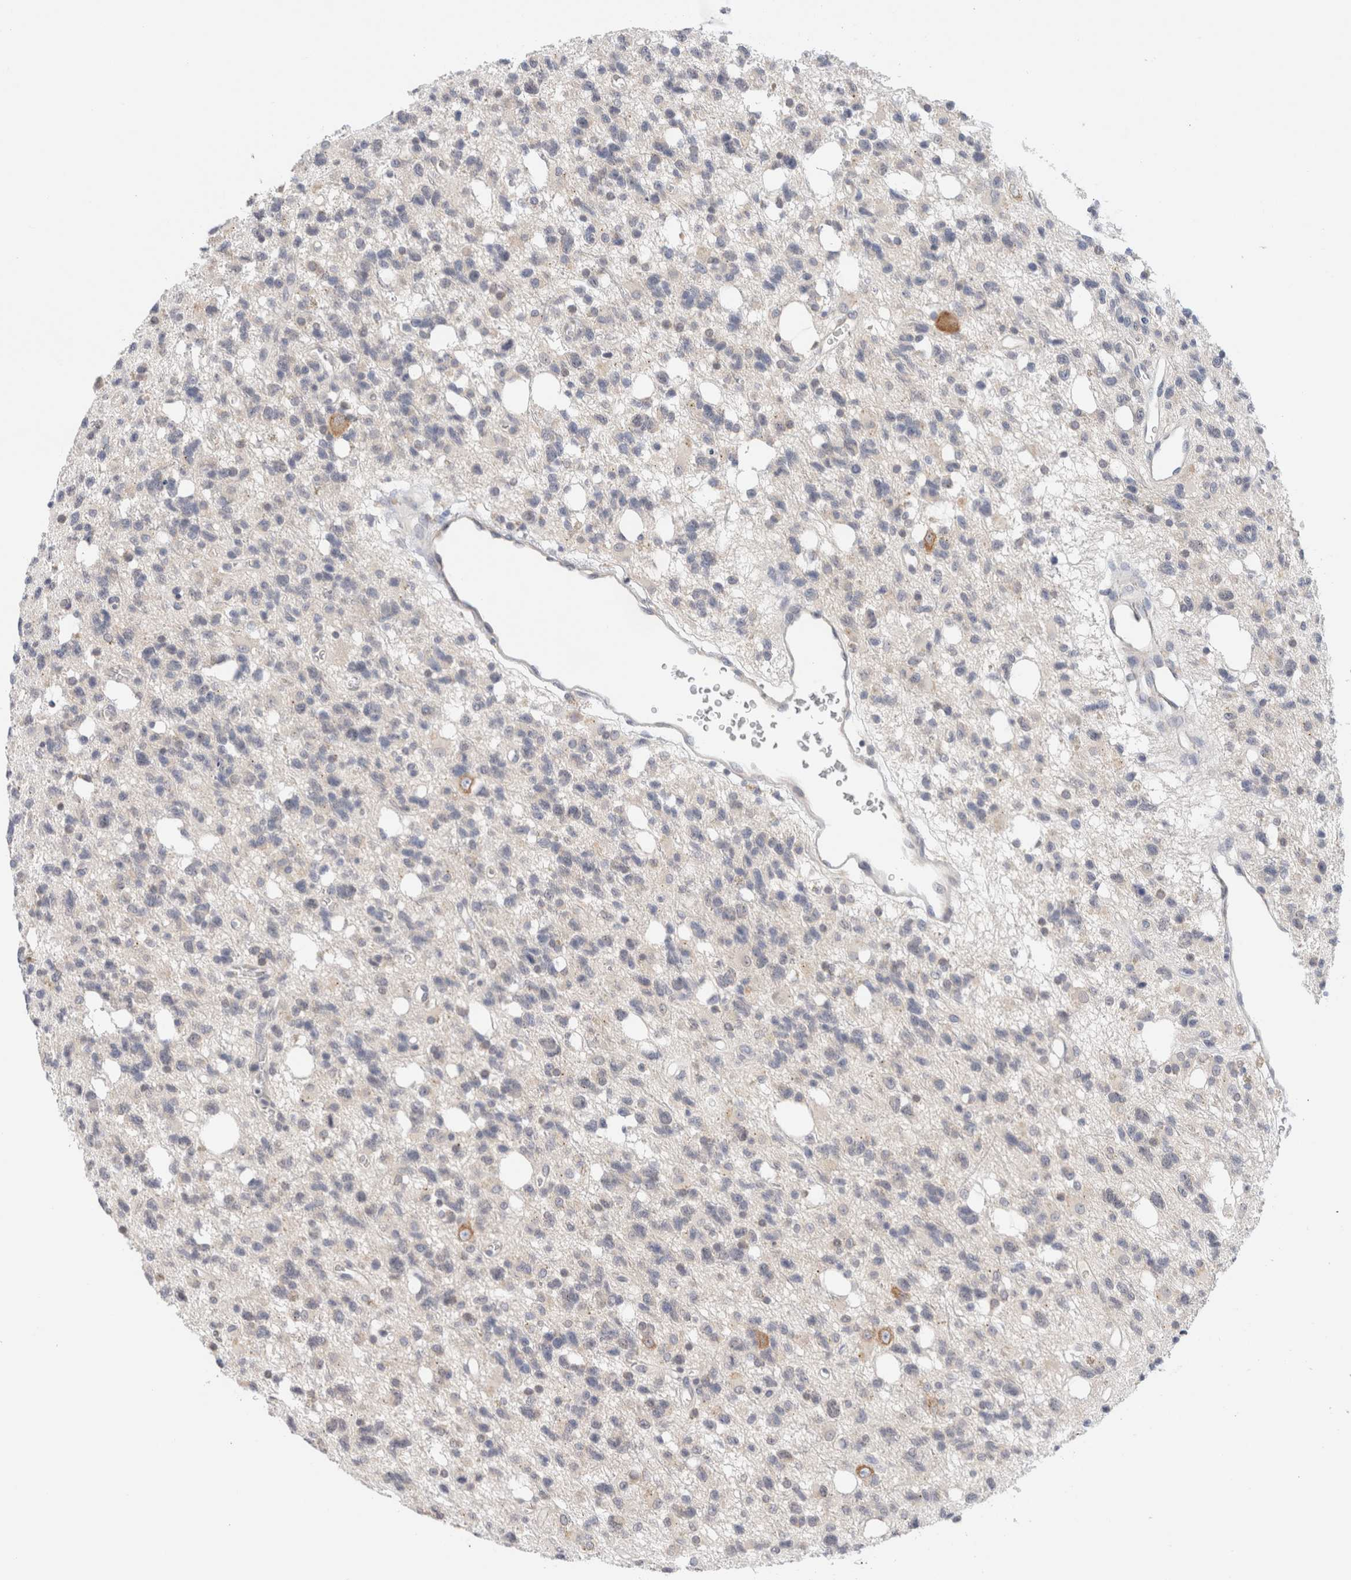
{"staining": {"intensity": "negative", "quantity": "none", "location": "none"}, "tissue": "glioma", "cell_type": "Tumor cells", "image_type": "cancer", "snomed": [{"axis": "morphology", "description": "Glioma, malignant, High grade"}, {"axis": "topography", "description": "Brain"}], "caption": "Human high-grade glioma (malignant) stained for a protein using immunohistochemistry (IHC) demonstrates no expression in tumor cells.", "gene": "SPRTN", "patient": {"sex": "female", "age": 62}}